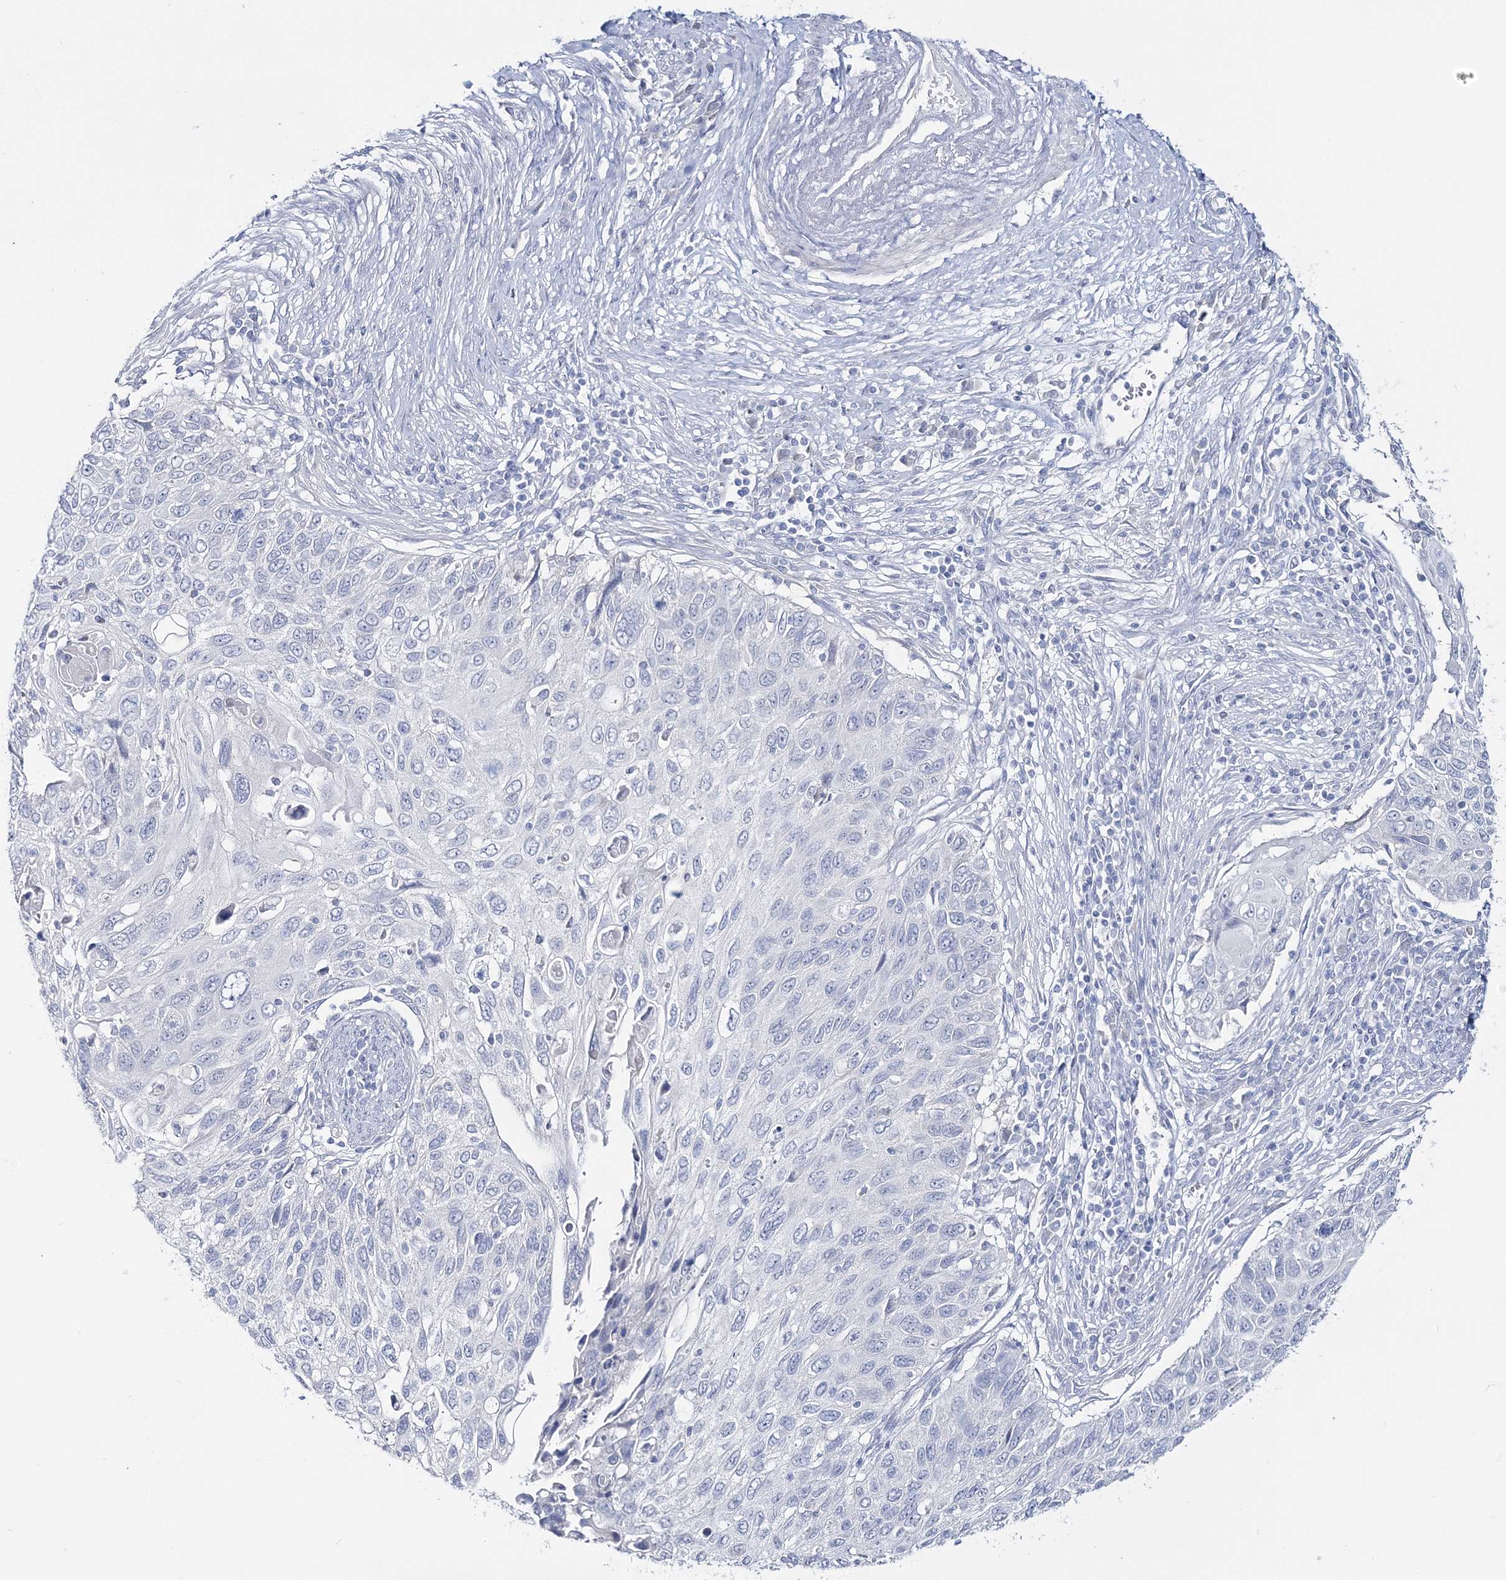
{"staining": {"intensity": "negative", "quantity": "none", "location": "none"}, "tissue": "cervical cancer", "cell_type": "Tumor cells", "image_type": "cancer", "snomed": [{"axis": "morphology", "description": "Squamous cell carcinoma, NOS"}, {"axis": "topography", "description": "Cervix"}], "caption": "This is a histopathology image of immunohistochemistry (IHC) staining of cervical cancer, which shows no staining in tumor cells.", "gene": "CYP3A4", "patient": {"sex": "female", "age": 70}}